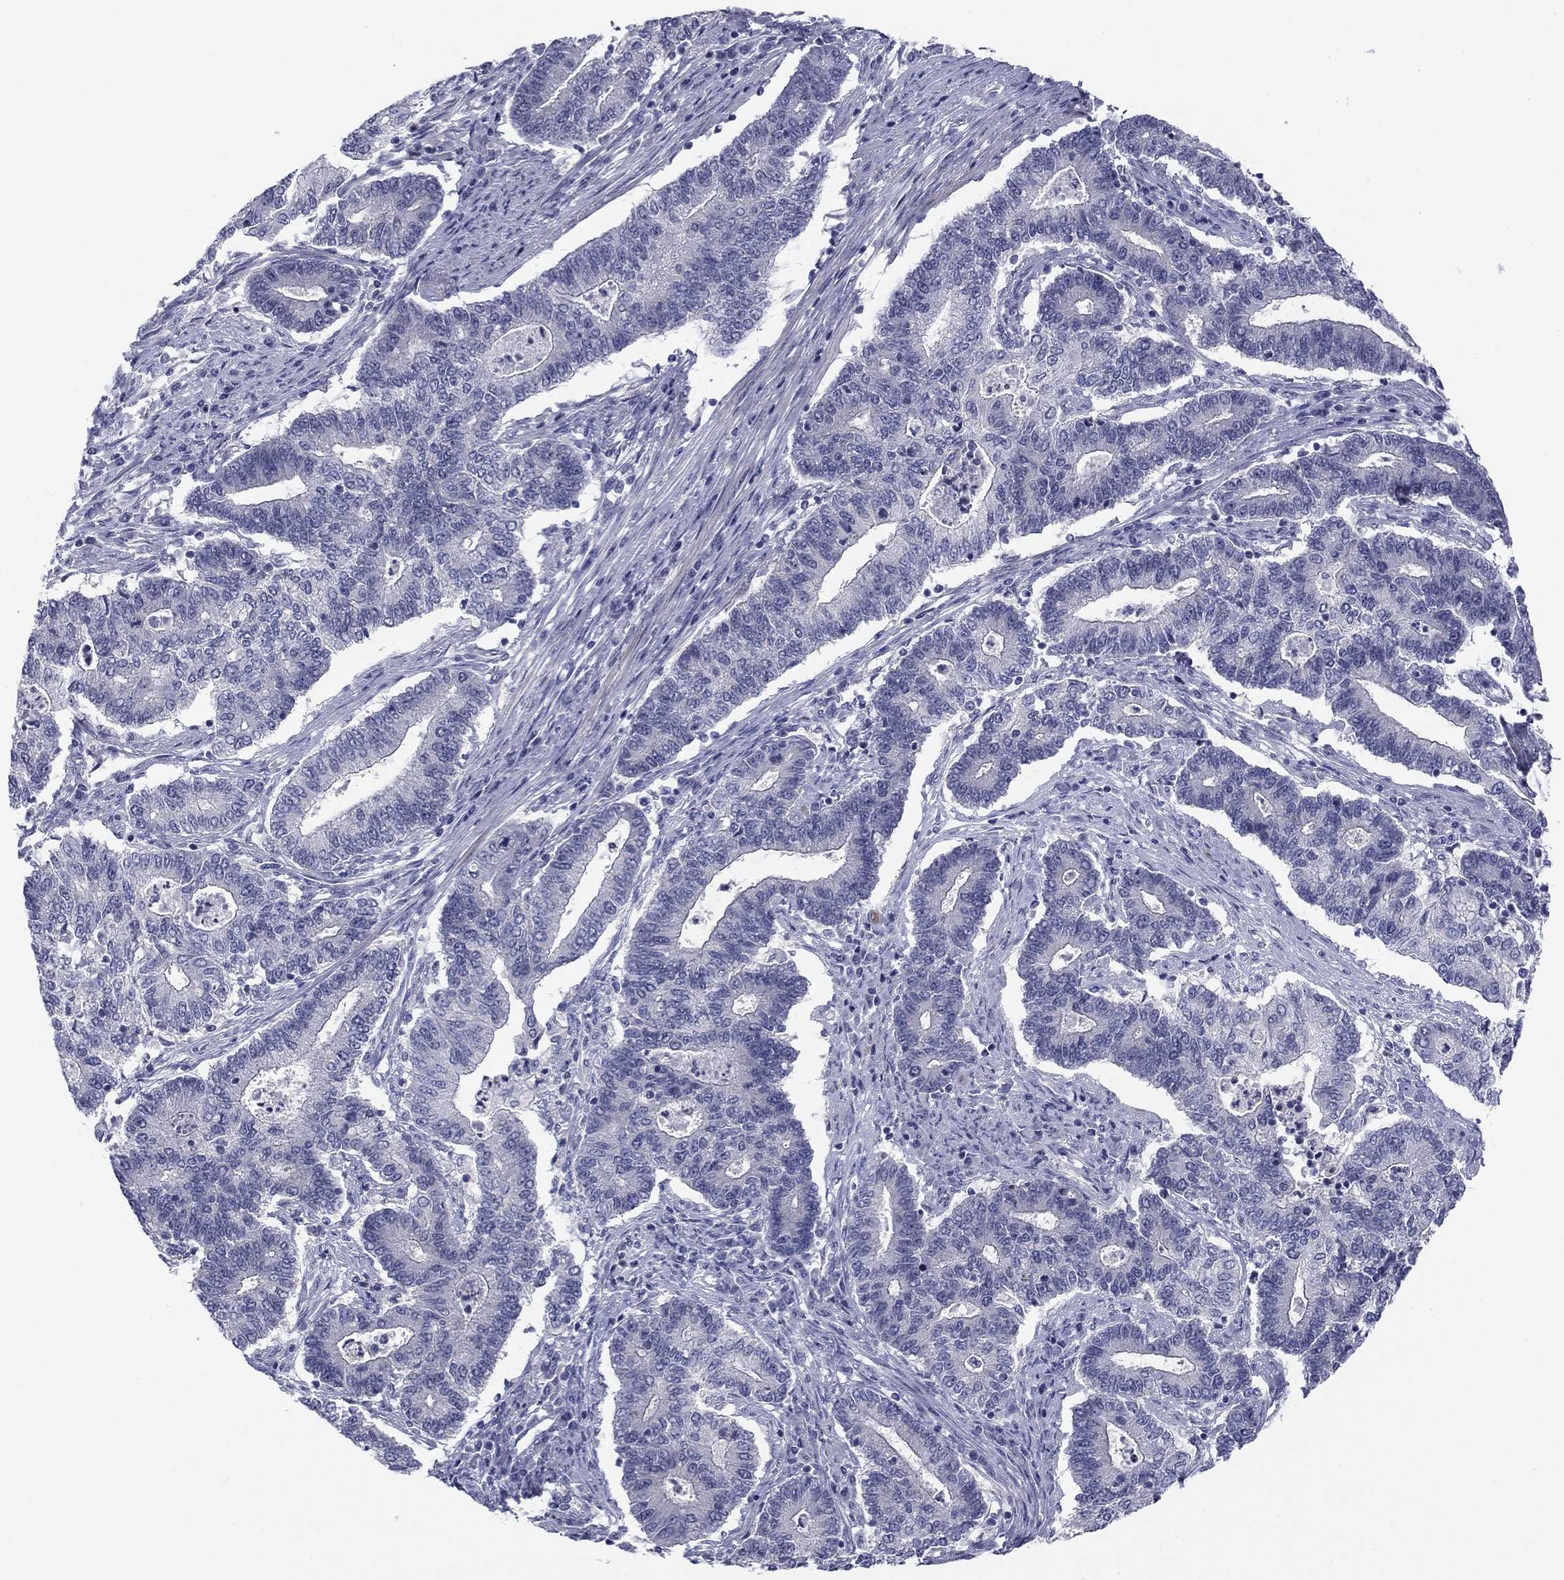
{"staining": {"intensity": "negative", "quantity": "none", "location": "none"}, "tissue": "endometrial cancer", "cell_type": "Tumor cells", "image_type": "cancer", "snomed": [{"axis": "morphology", "description": "Adenocarcinoma, NOS"}, {"axis": "topography", "description": "Uterus"}, {"axis": "topography", "description": "Endometrium"}], "caption": "This is an immunohistochemistry (IHC) photomicrograph of endometrial cancer (adenocarcinoma). There is no positivity in tumor cells.", "gene": "TIGD4", "patient": {"sex": "female", "age": 54}}